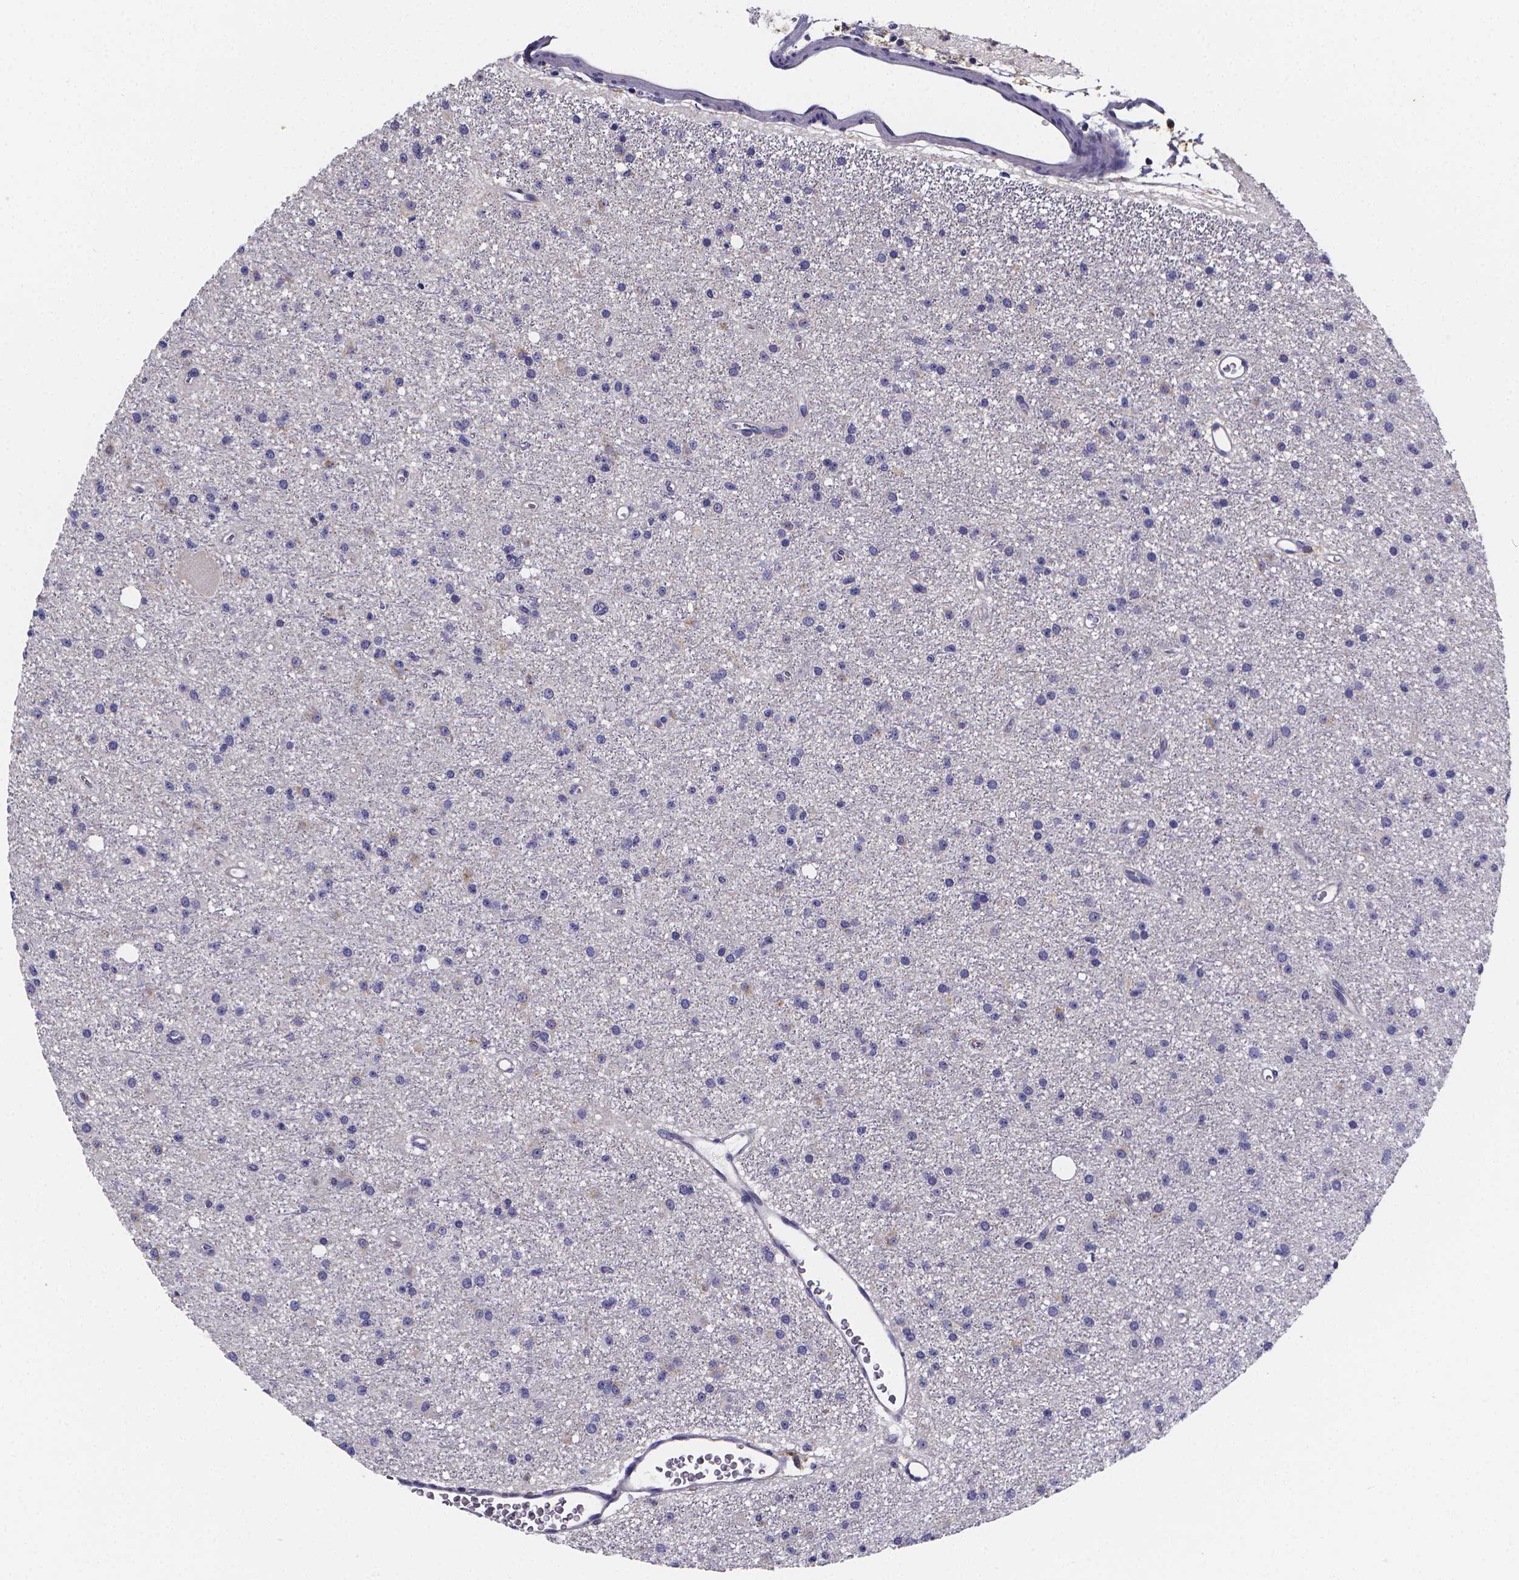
{"staining": {"intensity": "negative", "quantity": "none", "location": "none"}, "tissue": "glioma", "cell_type": "Tumor cells", "image_type": "cancer", "snomed": [{"axis": "morphology", "description": "Glioma, malignant, Low grade"}, {"axis": "topography", "description": "Brain"}], "caption": "Tumor cells show no significant positivity in malignant glioma (low-grade). Nuclei are stained in blue.", "gene": "PAH", "patient": {"sex": "male", "age": 27}}